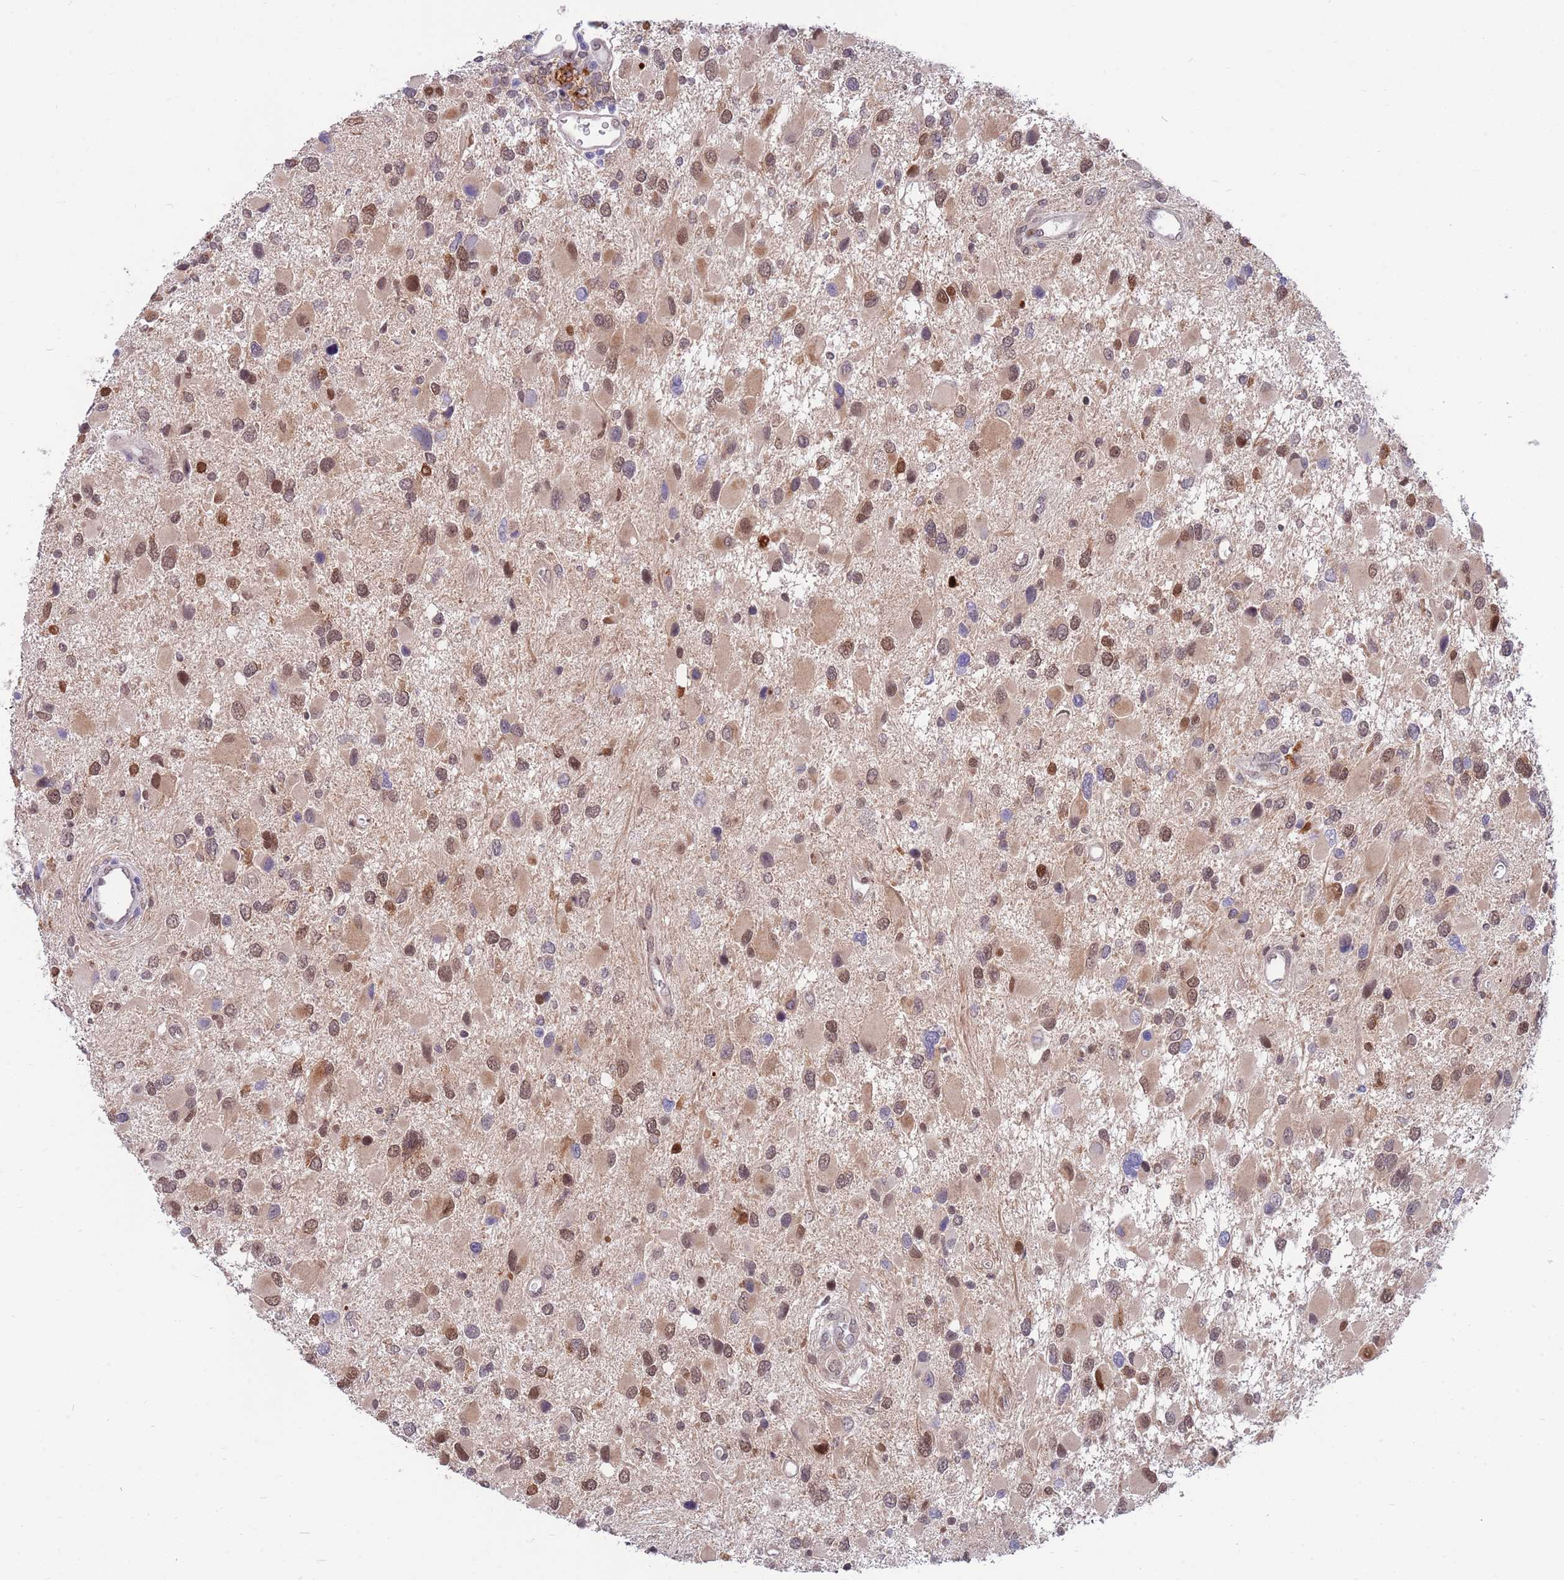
{"staining": {"intensity": "moderate", "quantity": ">75%", "location": "cytoplasmic/membranous,nuclear"}, "tissue": "glioma", "cell_type": "Tumor cells", "image_type": "cancer", "snomed": [{"axis": "morphology", "description": "Glioma, malignant, High grade"}, {"axis": "topography", "description": "Brain"}], "caption": "Malignant high-grade glioma stained with a protein marker demonstrates moderate staining in tumor cells.", "gene": "NLRP6", "patient": {"sex": "male", "age": 53}}